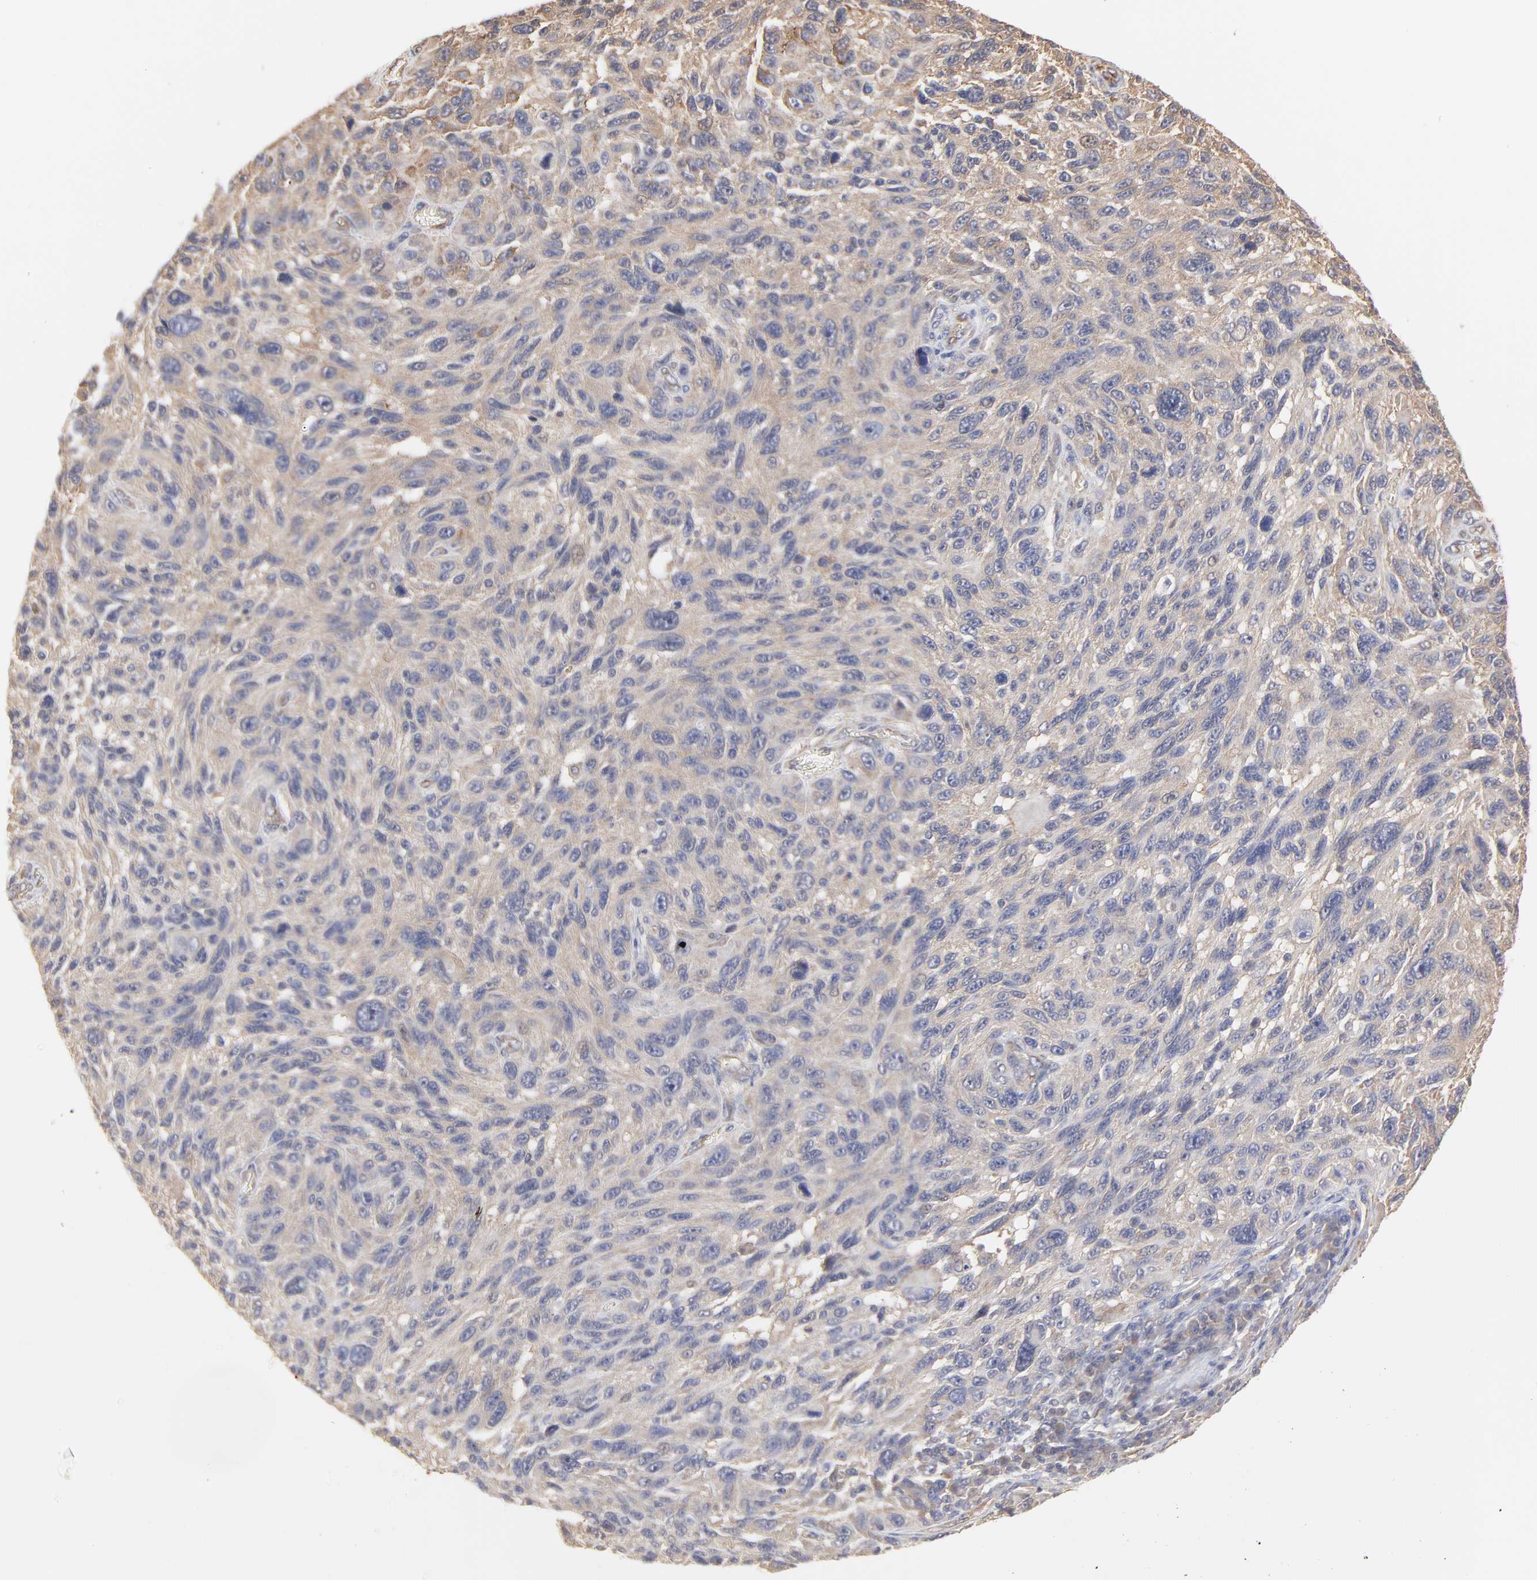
{"staining": {"intensity": "weak", "quantity": "25%-75%", "location": "cytoplasmic/membranous"}, "tissue": "melanoma", "cell_type": "Tumor cells", "image_type": "cancer", "snomed": [{"axis": "morphology", "description": "Malignant melanoma, NOS"}, {"axis": "topography", "description": "Skin"}], "caption": "This is a histology image of IHC staining of malignant melanoma, which shows weak positivity in the cytoplasmic/membranous of tumor cells.", "gene": "ARMT1", "patient": {"sex": "male", "age": 53}}